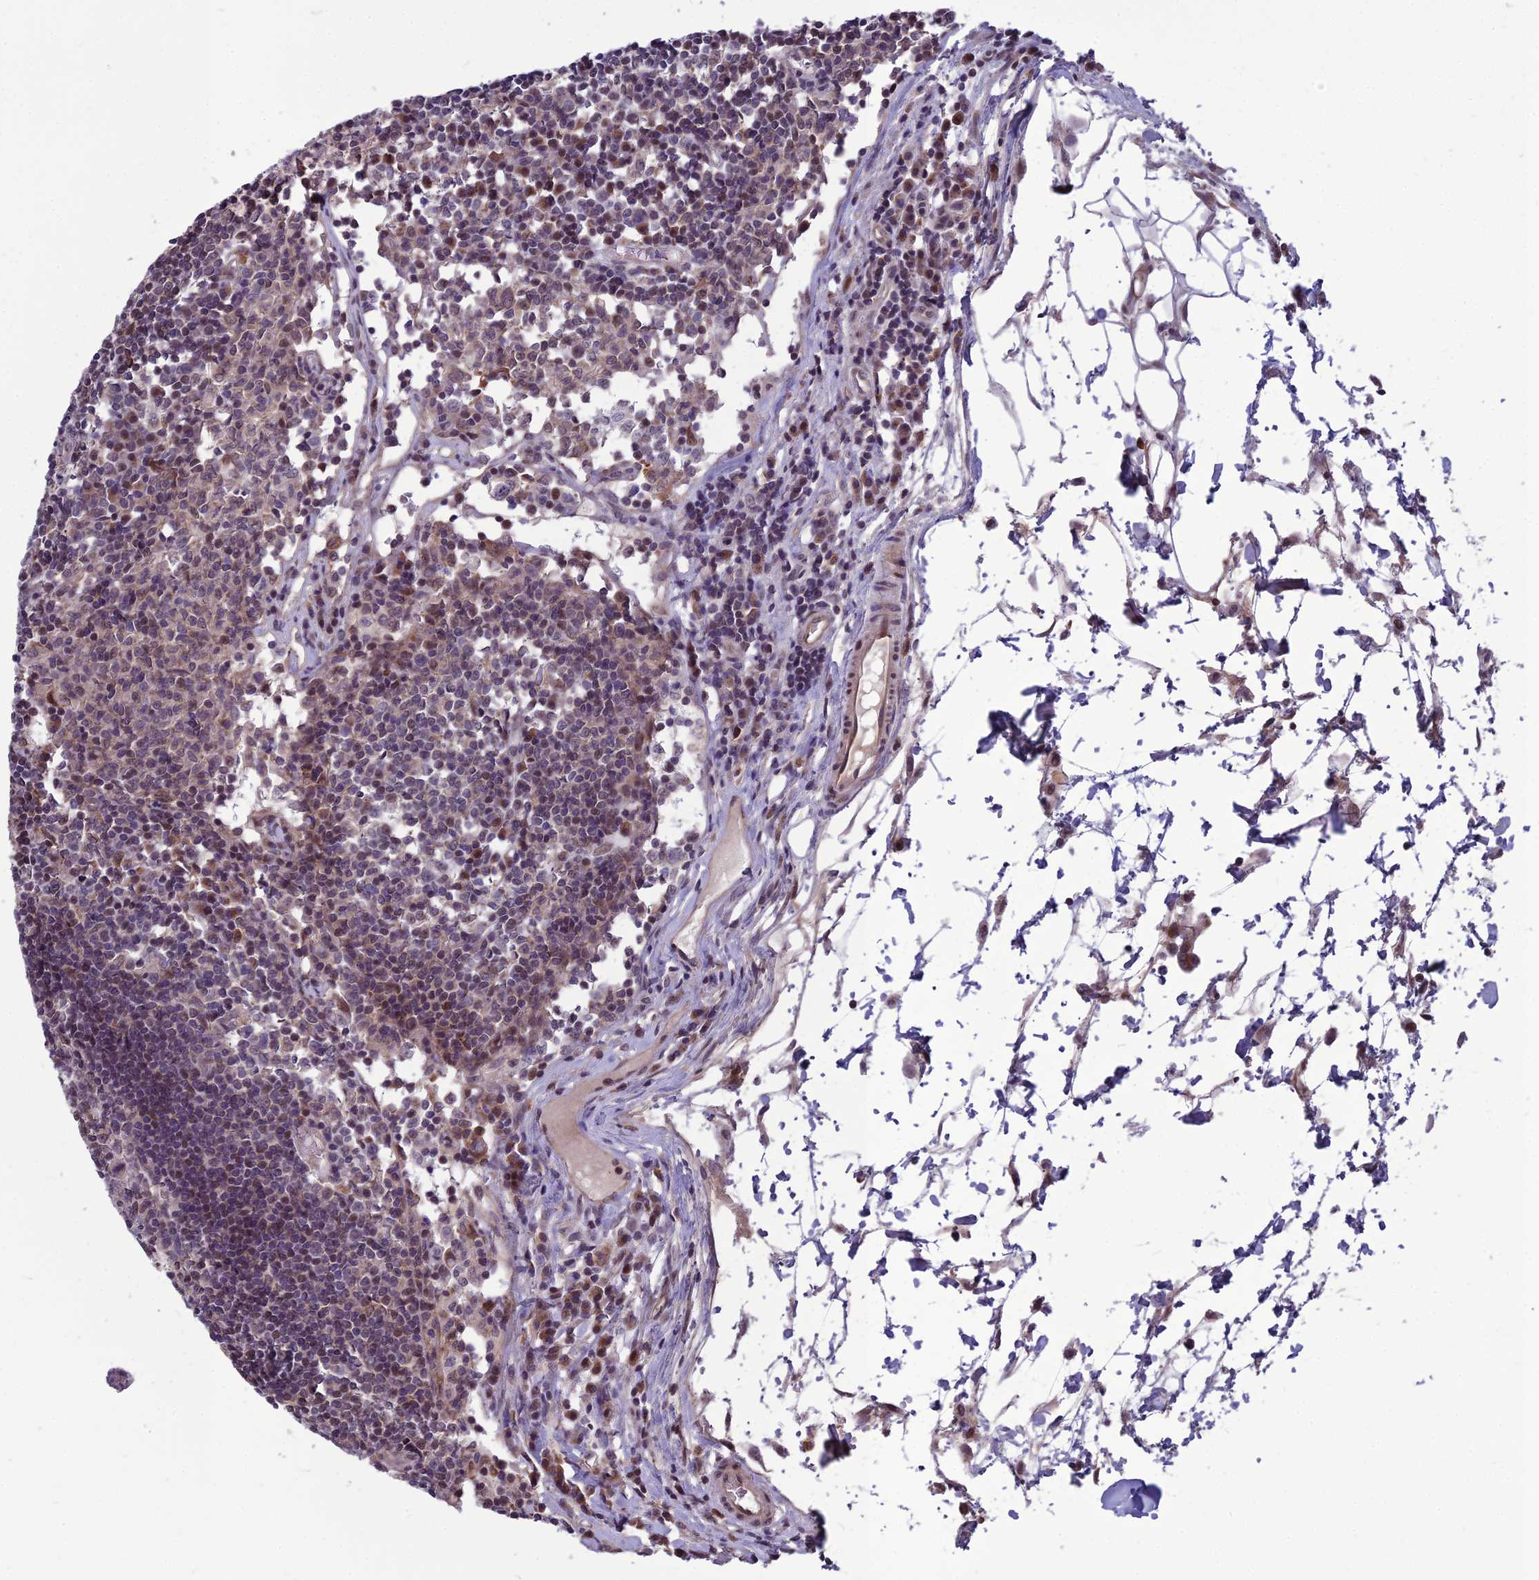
{"staining": {"intensity": "weak", "quantity": "<25%", "location": "nuclear"}, "tissue": "lymph node", "cell_type": "Germinal center cells", "image_type": "normal", "snomed": [{"axis": "morphology", "description": "Normal tissue, NOS"}, {"axis": "topography", "description": "Lymph node"}], "caption": "Lymph node stained for a protein using immunohistochemistry displays no positivity germinal center cells.", "gene": "FBRS", "patient": {"sex": "female", "age": 55}}